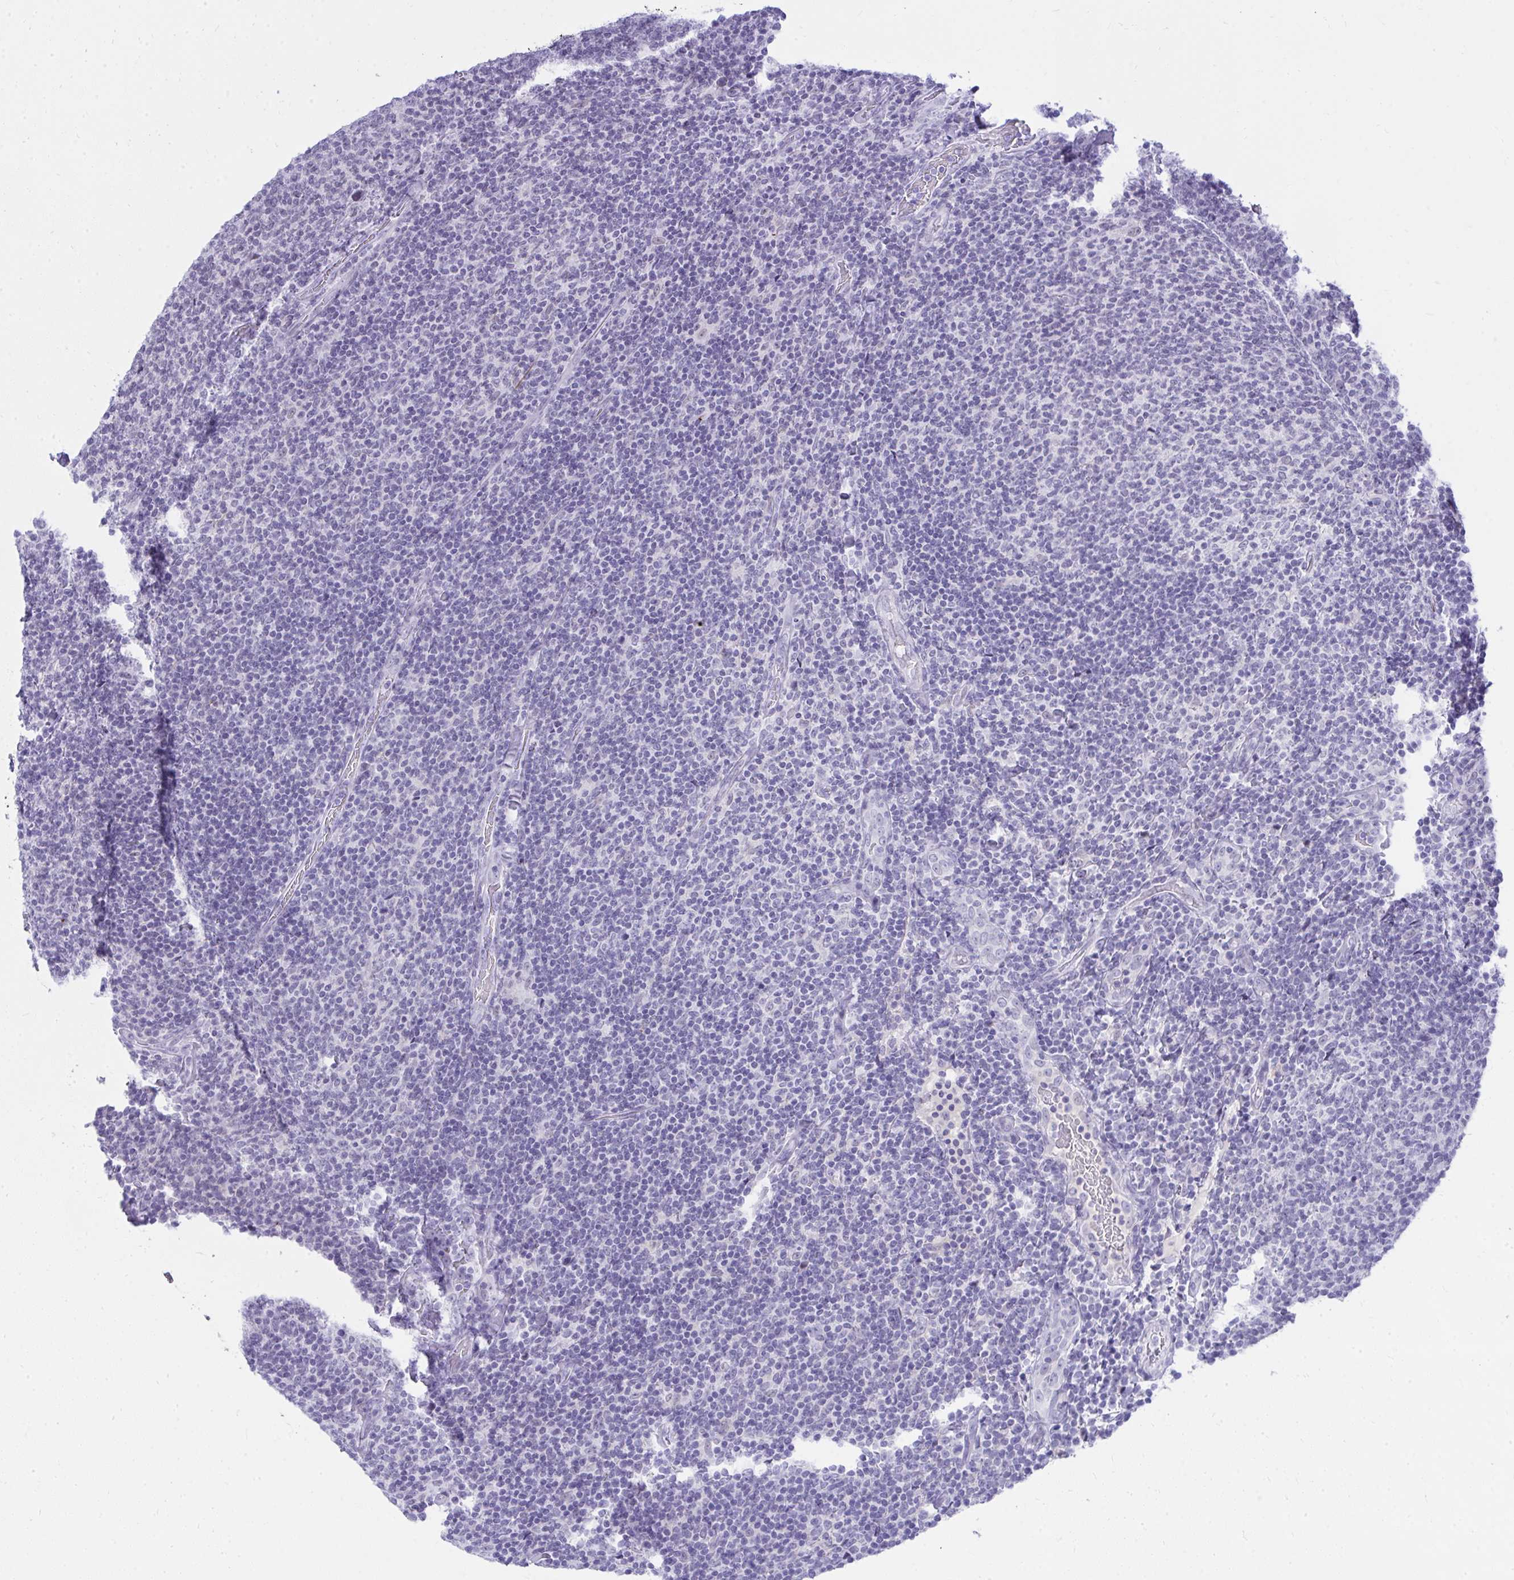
{"staining": {"intensity": "negative", "quantity": "none", "location": "none"}, "tissue": "lymphoma", "cell_type": "Tumor cells", "image_type": "cancer", "snomed": [{"axis": "morphology", "description": "Malignant lymphoma, non-Hodgkin's type, Low grade"}, {"axis": "topography", "description": "Lymph node"}], "caption": "A histopathology image of low-grade malignant lymphoma, non-Hodgkin's type stained for a protein demonstrates no brown staining in tumor cells.", "gene": "OR5F1", "patient": {"sex": "male", "age": 52}}